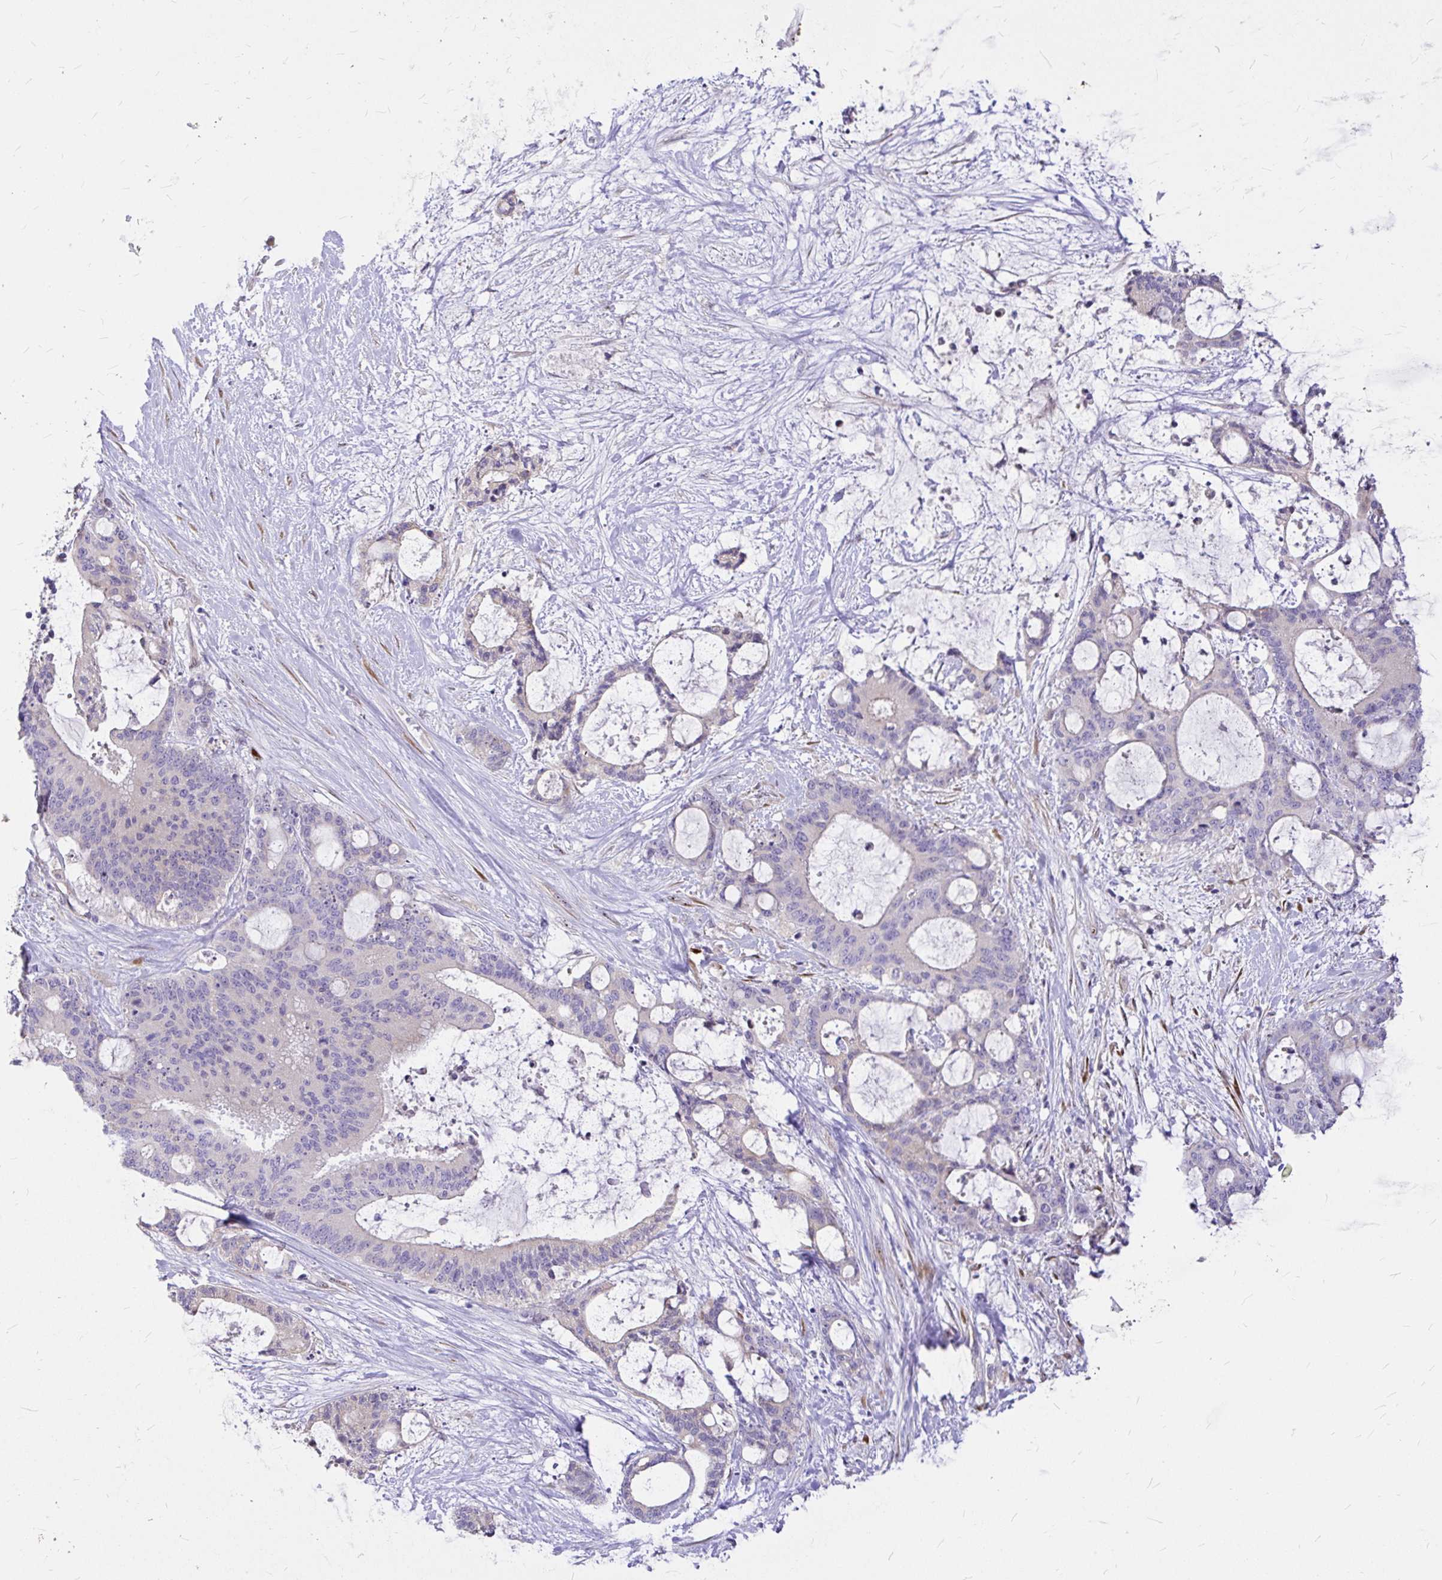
{"staining": {"intensity": "weak", "quantity": "<25%", "location": "cytoplasmic/membranous"}, "tissue": "liver cancer", "cell_type": "Tumor cells", "image_type": "cancer", "snomed": [{"axis": "morphology", "description": "Normal tissue, NOS"}, {"axis": "morphology", "description": "Cholangiocarcinoma"}, {"axis": "topography", "description": "Liver"}, {"axis": "topography", "description": "Peripheral nerve tissue"}], "caption": "Tumor cells show no significant staining in cholangiocarcinoma (liver). (DAB immunohistochemistry (IHC), high magnification).", "gene": "GABBR2", "patient": {"sex": "female", "age": 73}}